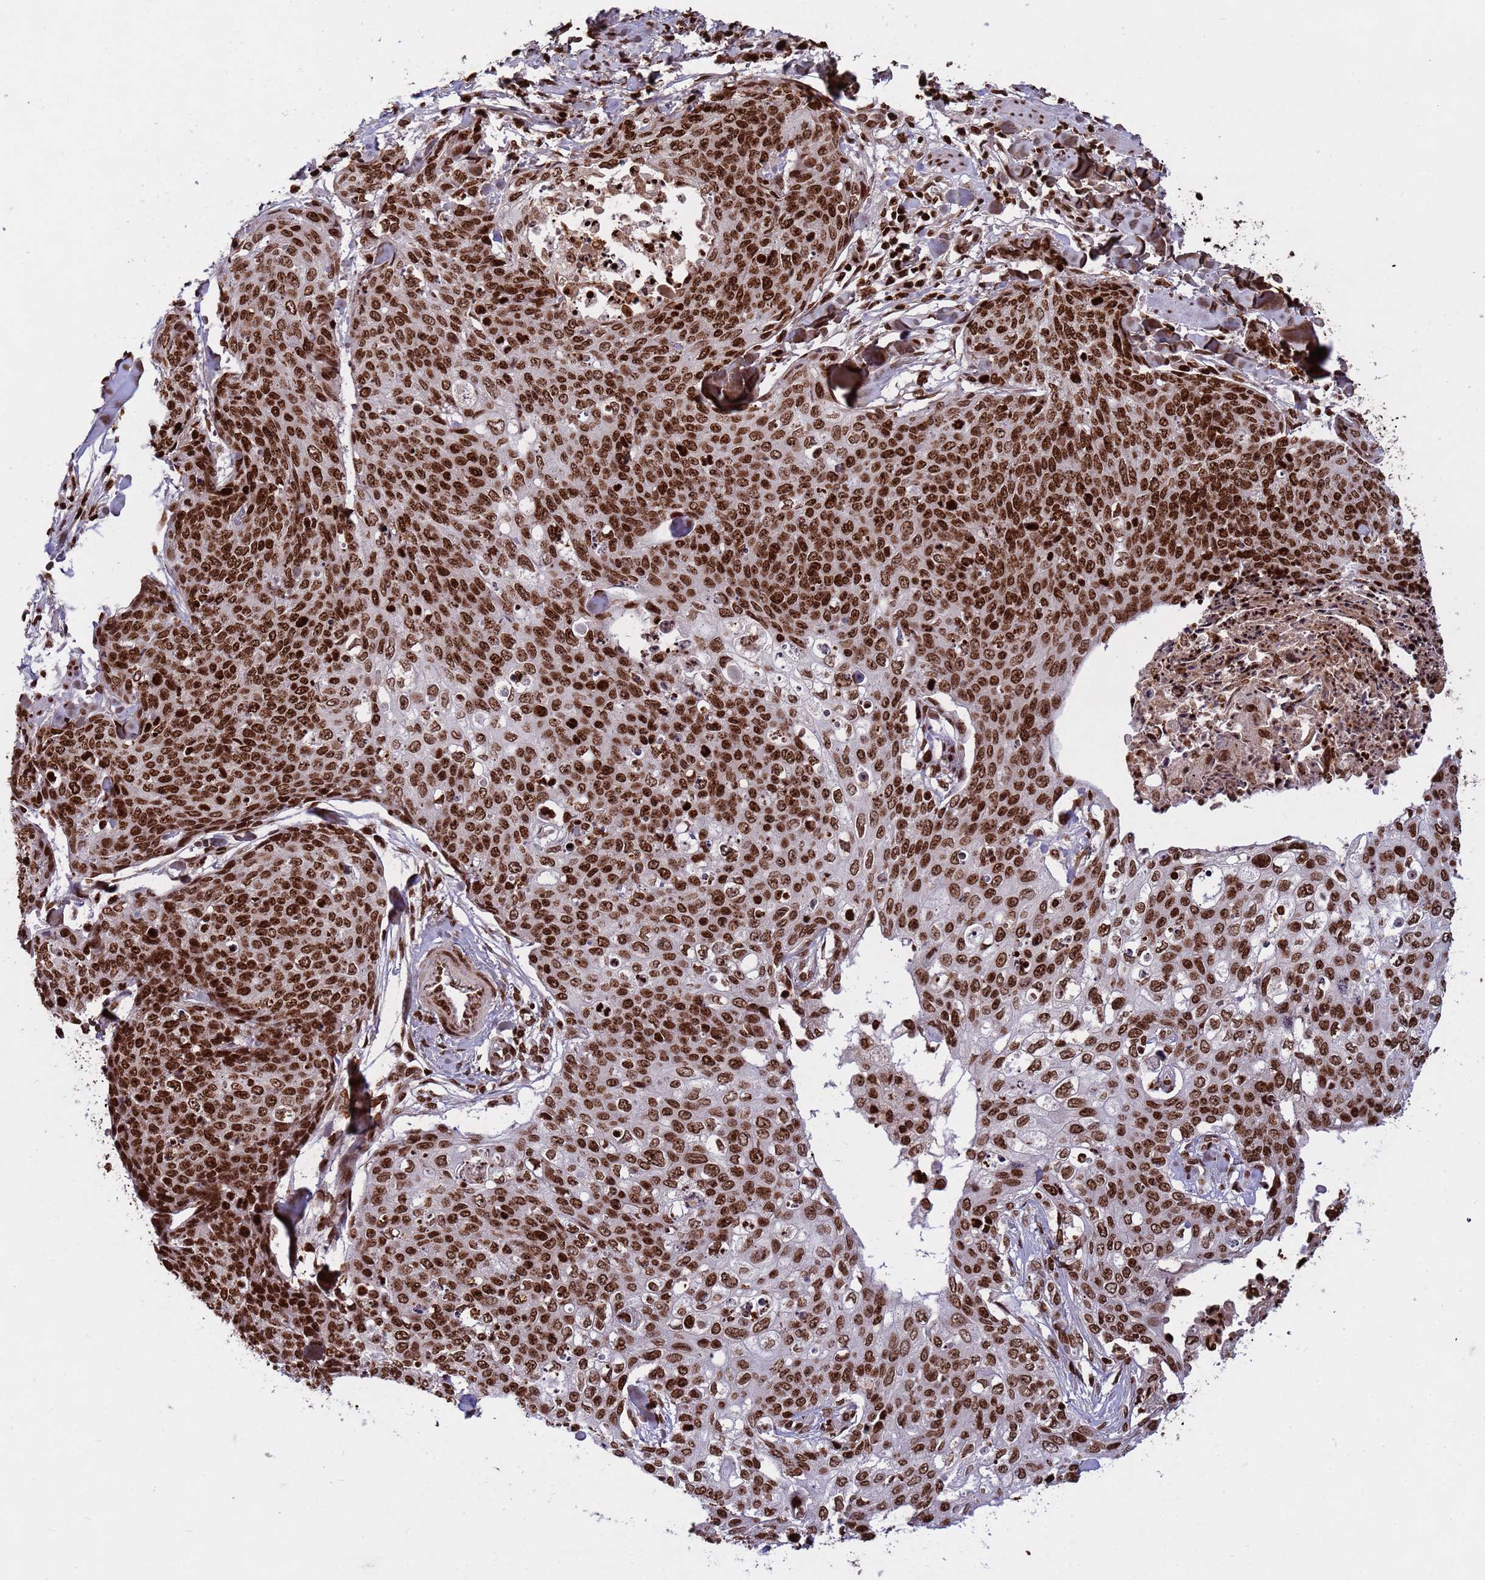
{"staining": {"intensity": "strong", "quantity": ">75%", "location": "nuclear"}, "tissue": "skin cancer", "cell_type": "Tumor cells", "image_type": "cancer", "snomed": [{"axis": "morphology", "description": "Squamous cell carcinoma, NOS"}, {"axis": "topography", "description": "Skin"}, {"axis": "topography", "description": "Vulva"}], "caption": "Brown immunohistochemical staining in human squamous cell carcinoma (skin) shows strong nuclear staining in about >75% of tumor cells.", "gene": "H3-3B", "patient": {"sex": "female", "age": 85}}